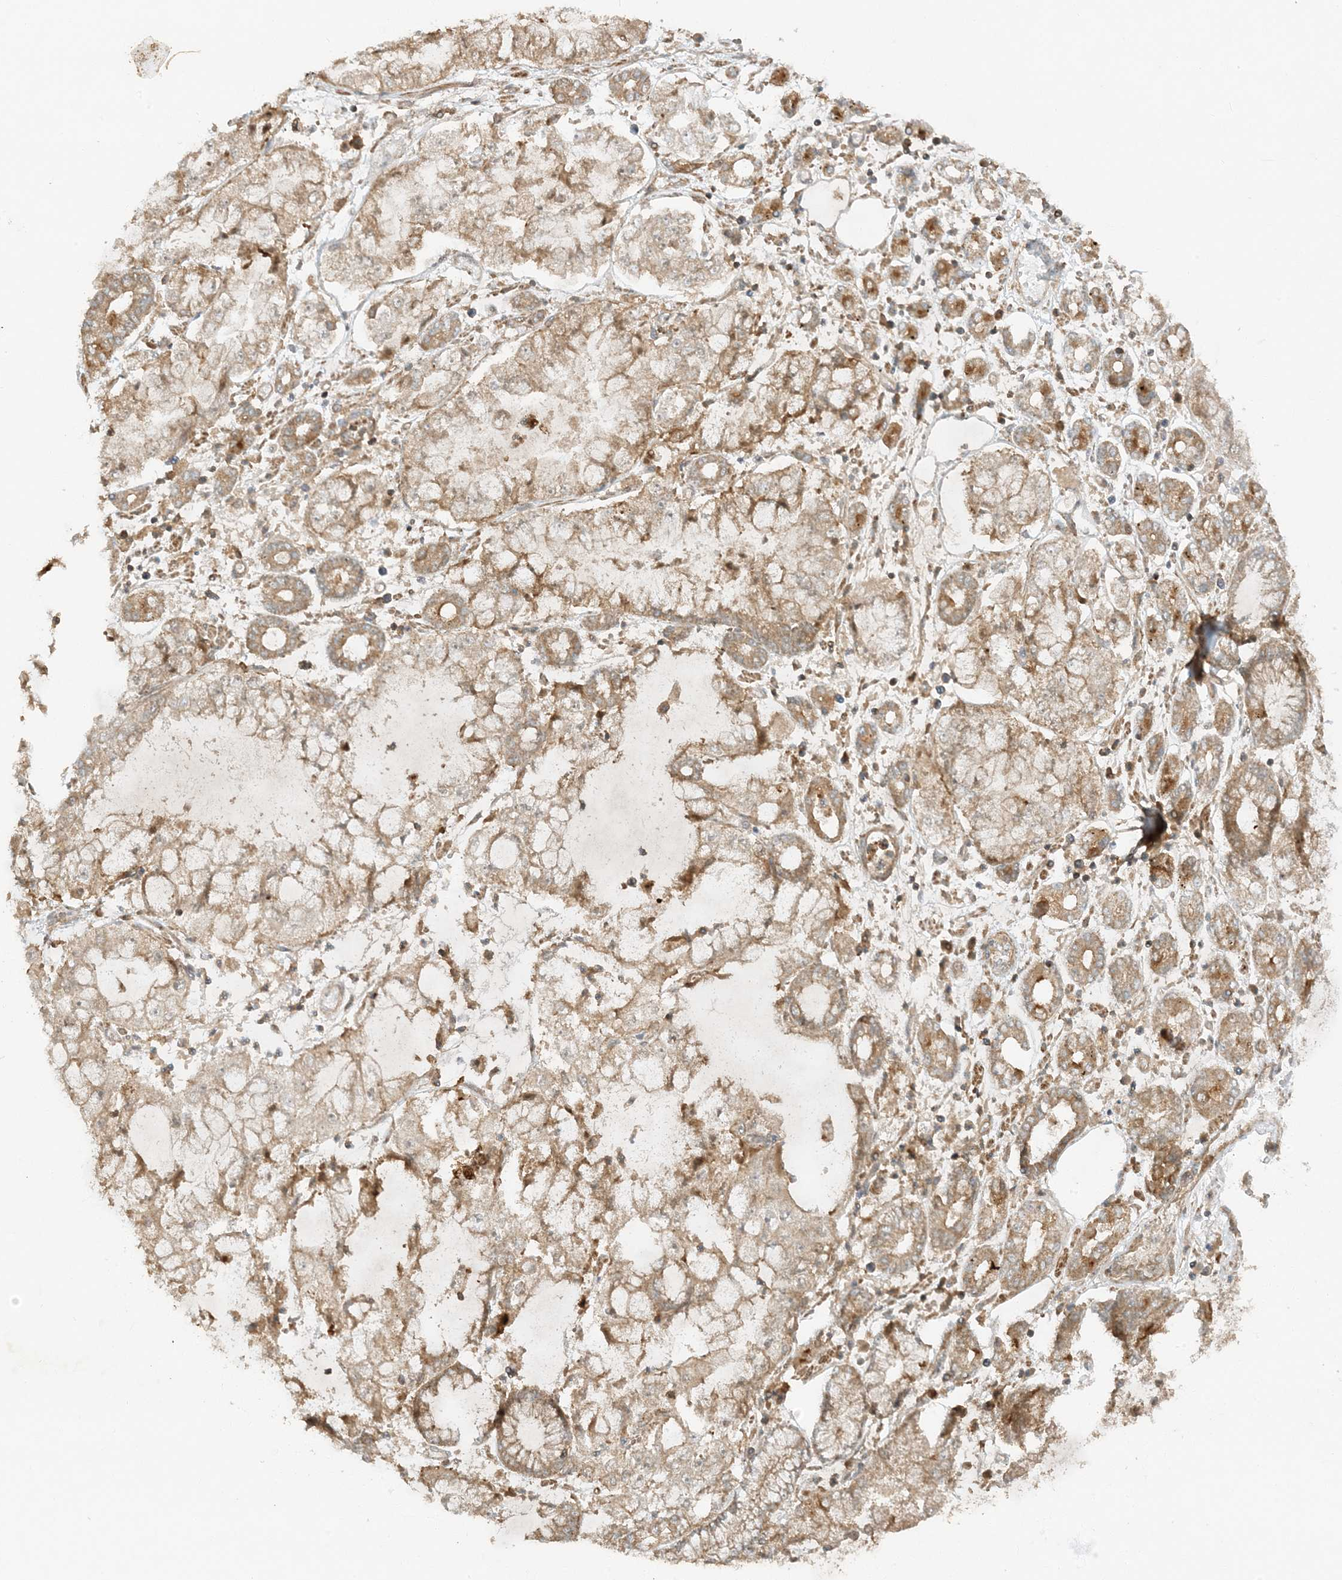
{"staining": {"intensity": "weak", "quantity": "25%-75%", "location": "cytoplasmic/membranous"}, "tissue": "stomach cancer", "cell_type": "Tumor cells", "image_type": "cancer", "snomed": [{"axis": "morphology", "description": "Adenocarcinoma, NOS"}, {"axis": "topography", "description": "Stomach"}], "caption": "IHC photomicrograph of adenocarcinoma (stomach) stained for a protein (brown), which shows low levels of weak cytoplasmic/membranous expression in approximately 25%-75% of tumor cells.", "gene": "XRN1", "patient": {"sex": "male", "age": 76}}